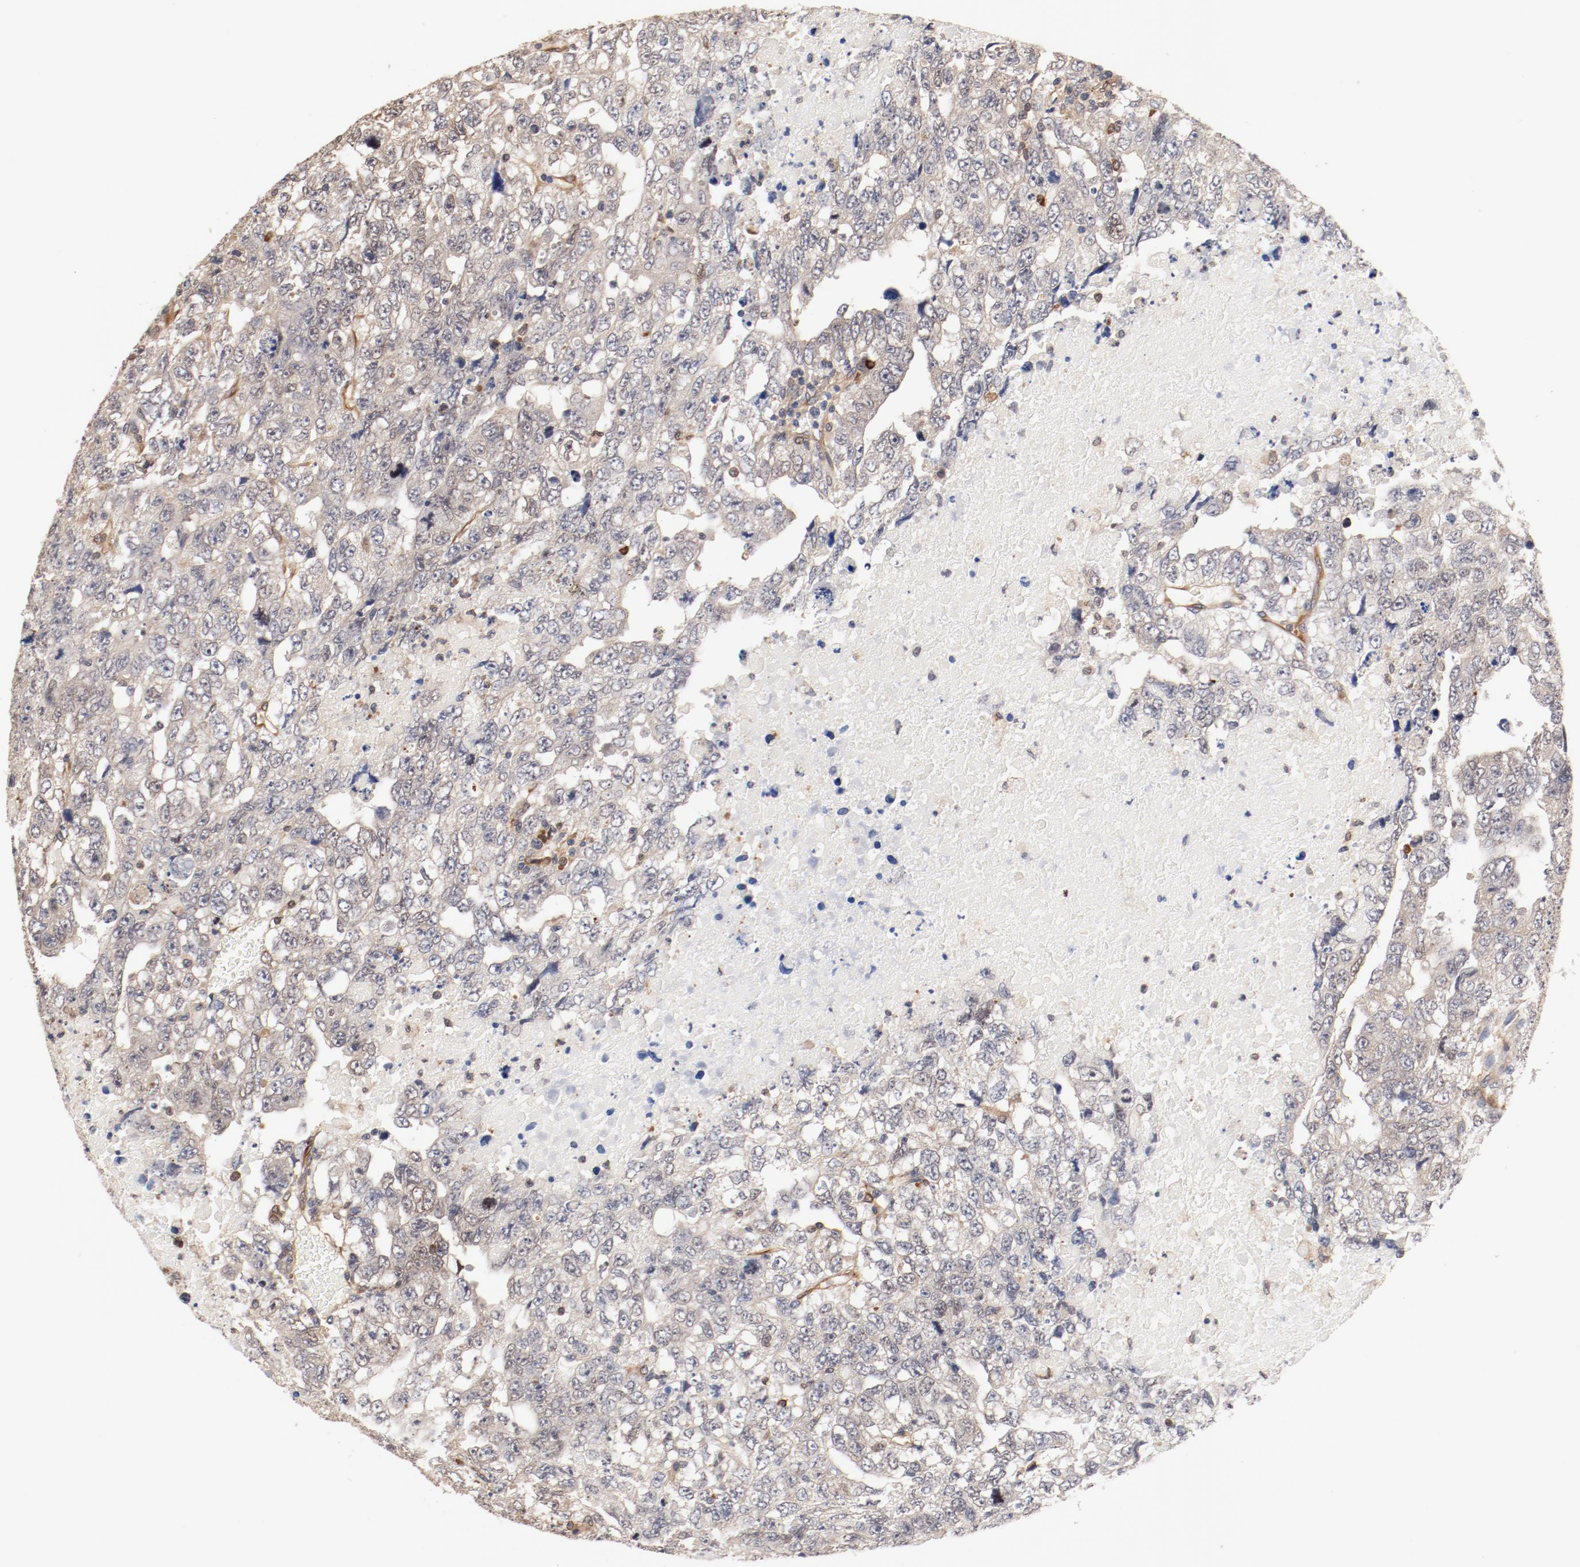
{"staining": {"intensity": "weak", "quantity": "25%-75%", "location": "cytoplasmic/membranous"}, "tissue": "testis cancer", "cell_type": "Tumor cells", "image_type": "cancer", "snomed": [{"axis": "morphology", "description": "Carcinoma, Embryonal, NOS"}, {"axis": "topography", "description": "Testis"}], "caption": "An image of testis cancer (embryonal carcinoma) stained for a protein exhibits weak cytoplasmic/membranous brown staining in tumor cells. (DAB (3,3'-diaminobenzidine) IHC, brown staining for protein, blue staining for nuclei).", "gene": "UBE2J1", "patient": {"sex": "male", "age": 36}}